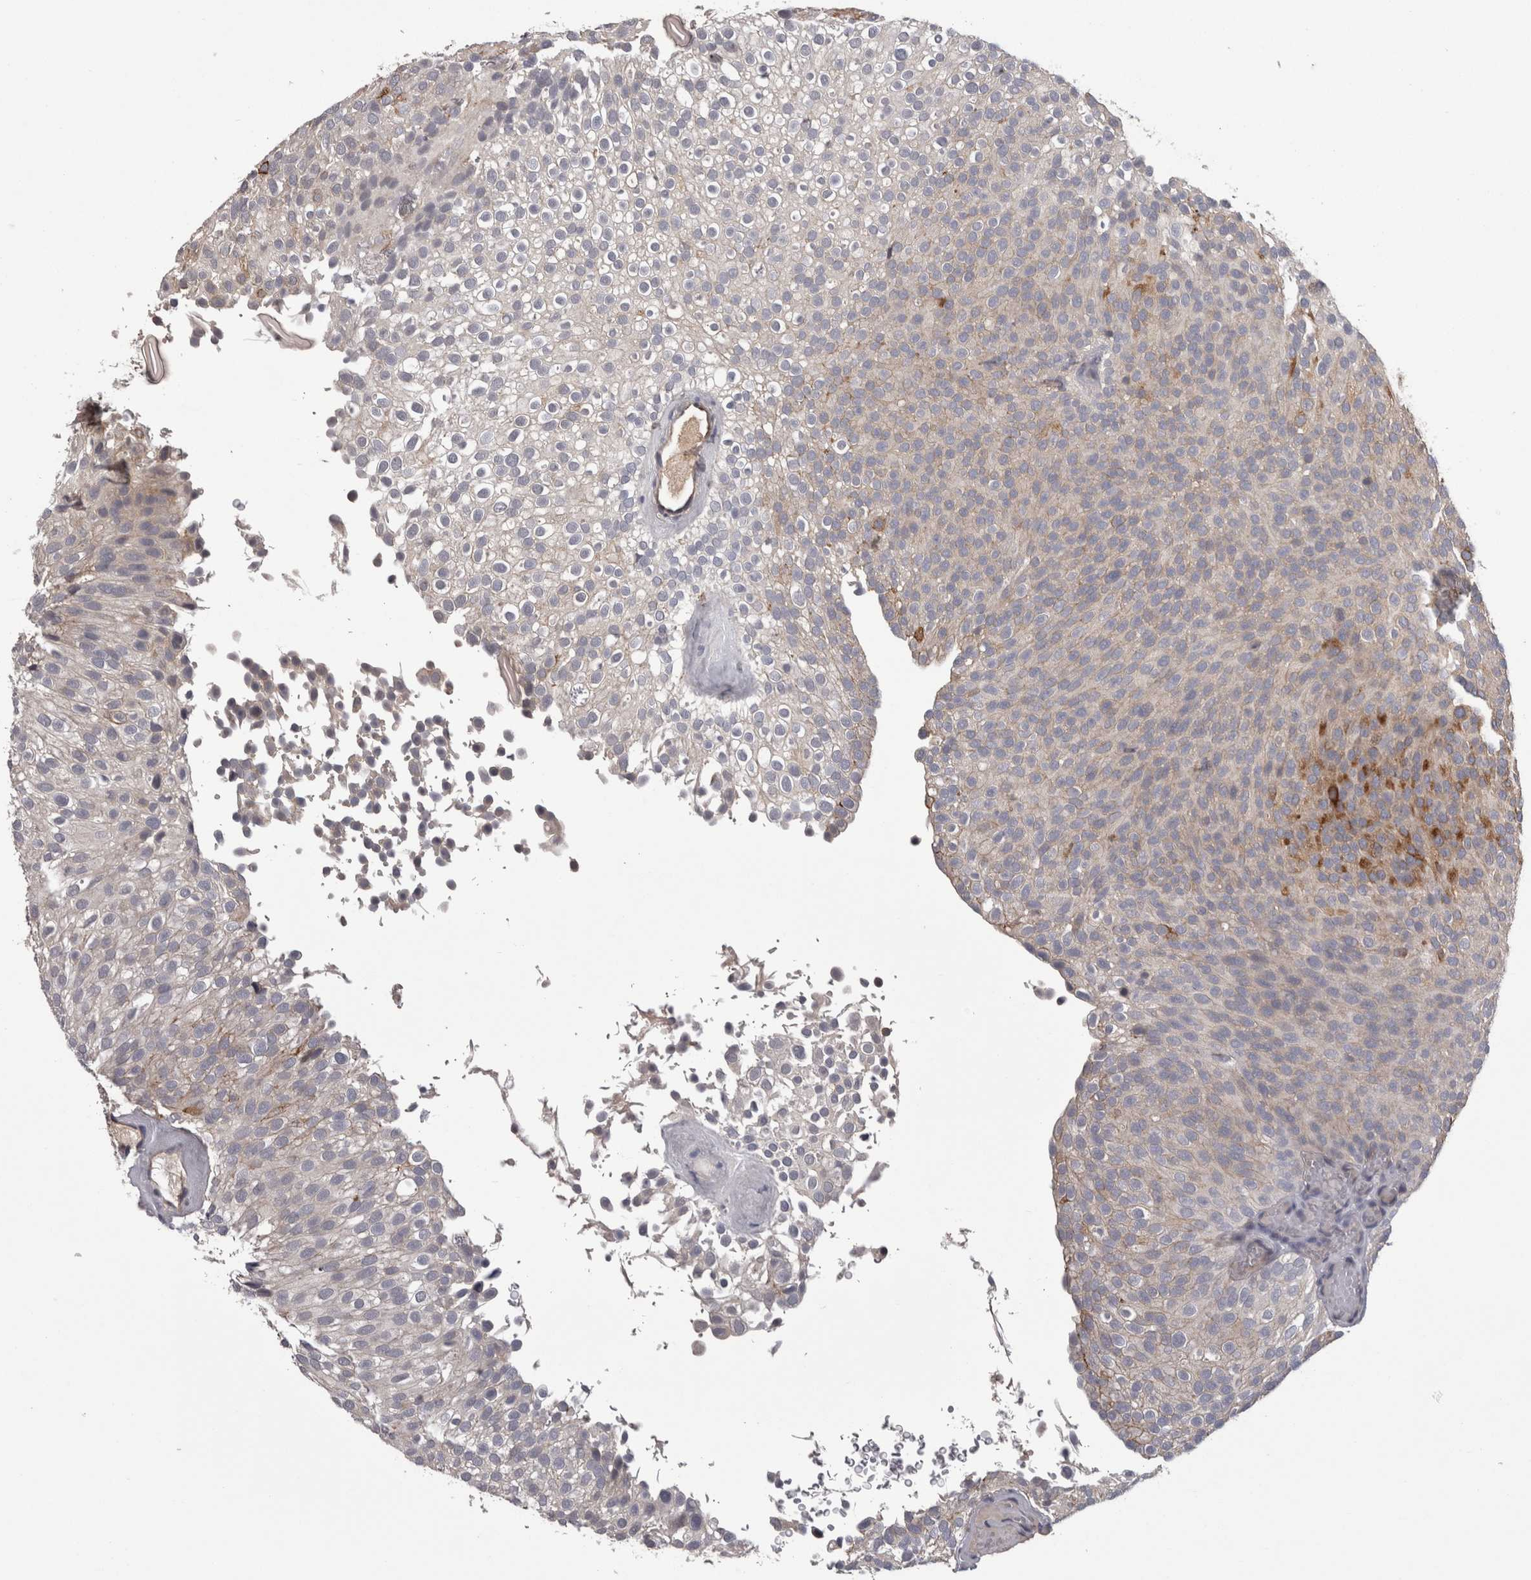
{"staining": {"intensity": "weak", "quantity": "<25%", "location": "cytoplasmic/membranous"}, "tissue": "urothelial cancer", "cell_type": "Tumor cells", "image_type": "cancer", "snomed": [{"axis": "morphology", "description": "Urothelial carcinoma, Low grade"}, {"axis": "topography", "description": "Urinary bladder"}], "caption": "Protein analysis of low-grade urothelial carcinoma demonstrates no significant staining in tumor cells. The staining was performed using DAB (3,3'-diaminobenzidine) to visualize the protein expression in brown, while the nuclei were stained in blue with hematoxylin (Magnification: 20x).", "gene": "PON3", "patient": {"sex": "male", "age": 78}}